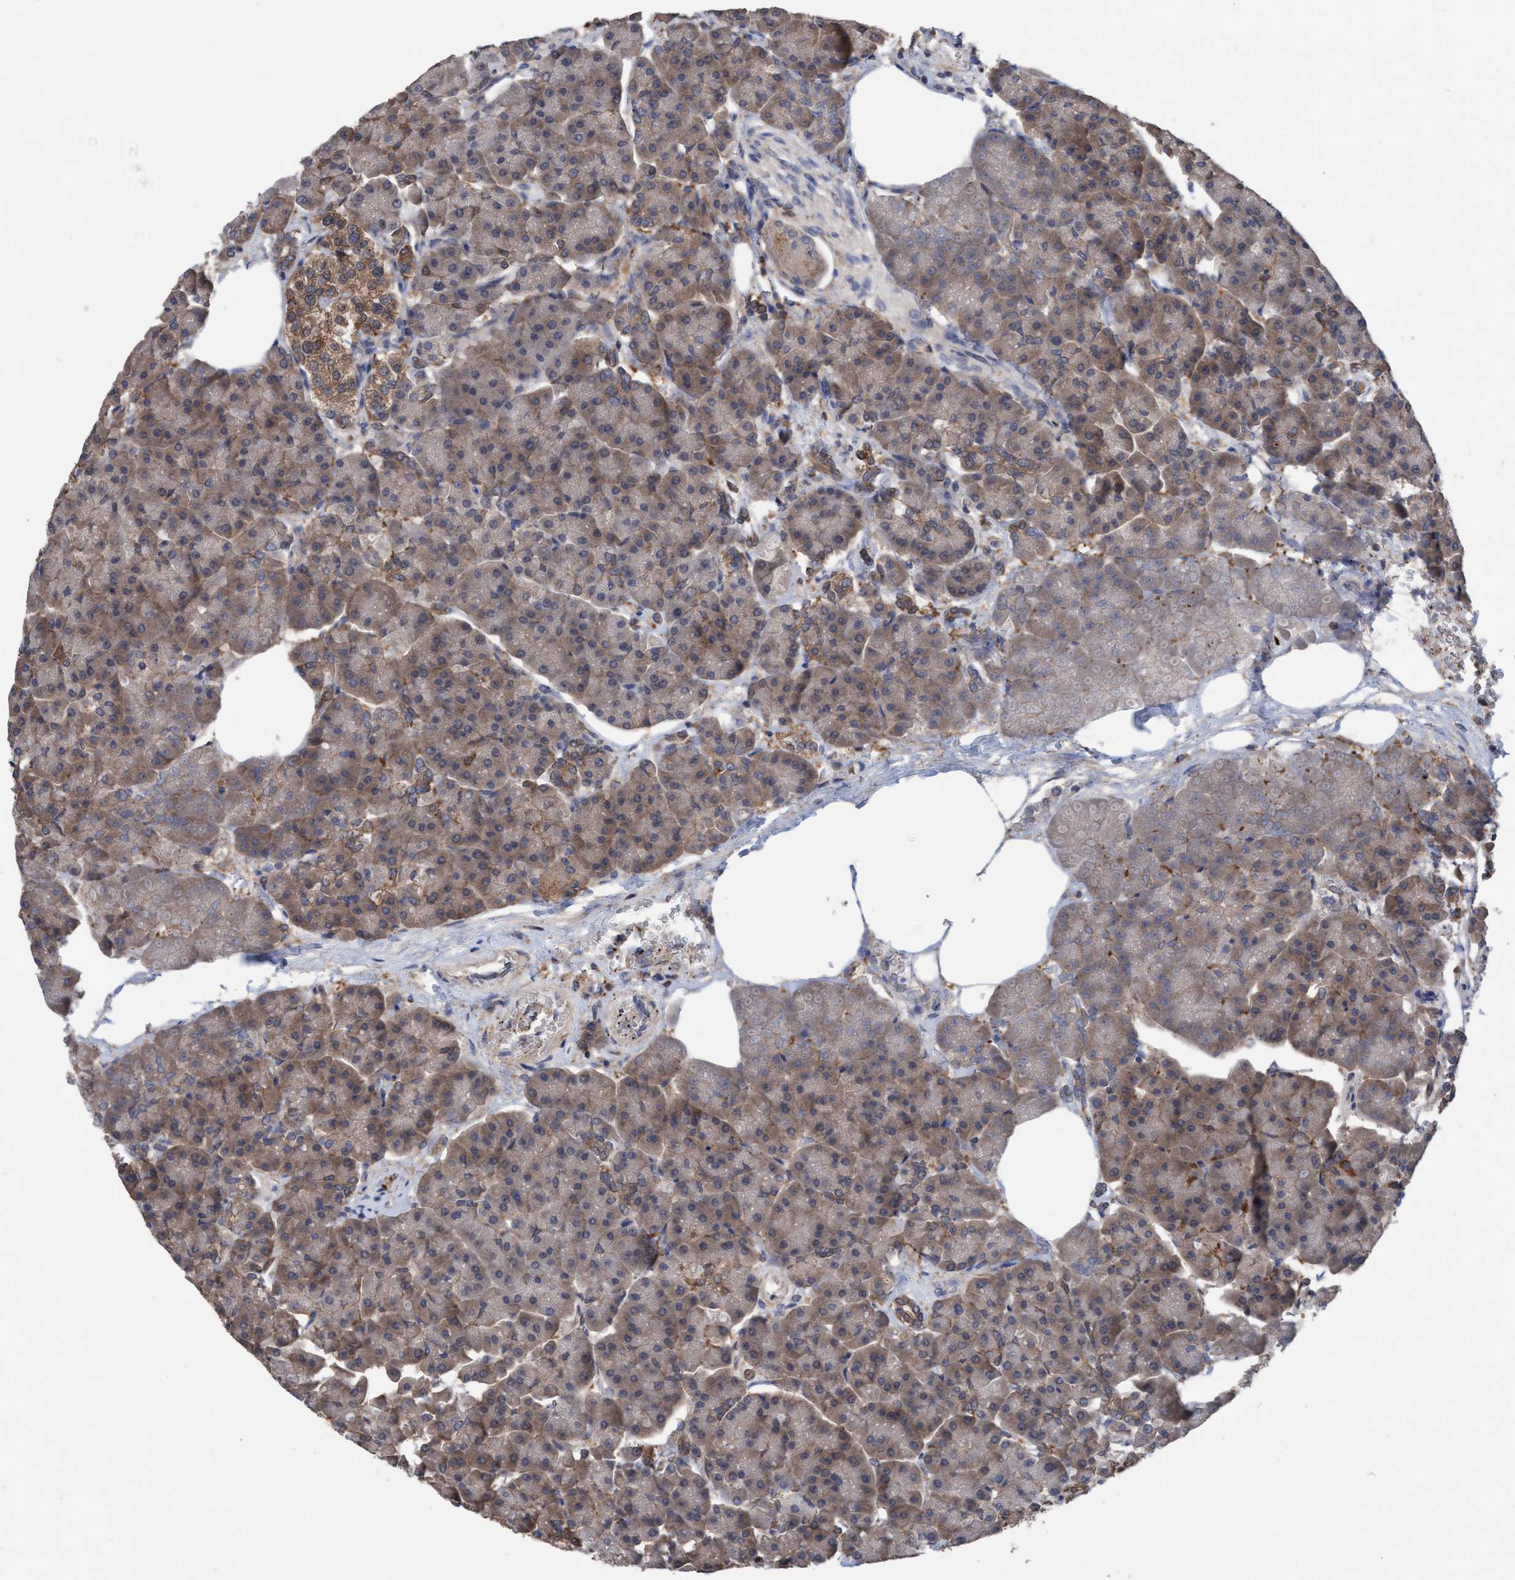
{"staining": {"intensity": "weak", "quantity": ">75%", "location": "cytoplasmic/membranous"}, "tissue": "pancreas", "cell_type": "Exocrine glandular cells", "image_type": "normal", "snomed": [{"axis": "morphology", "description": "Normal tissue, NOS"}, {"axis": "topography", "description": "Pancreas"}], "caption": "Immunohistochemistry histopathology image of unremarkable human pancreas stained for a protein (brown), which demonstrates low levels of weak cytoplasmic/membranous staining in approximately >75% of exocrine glandular cells.", "gene": "GLOD4", "patient": {"sex": "female", "age": 70}}